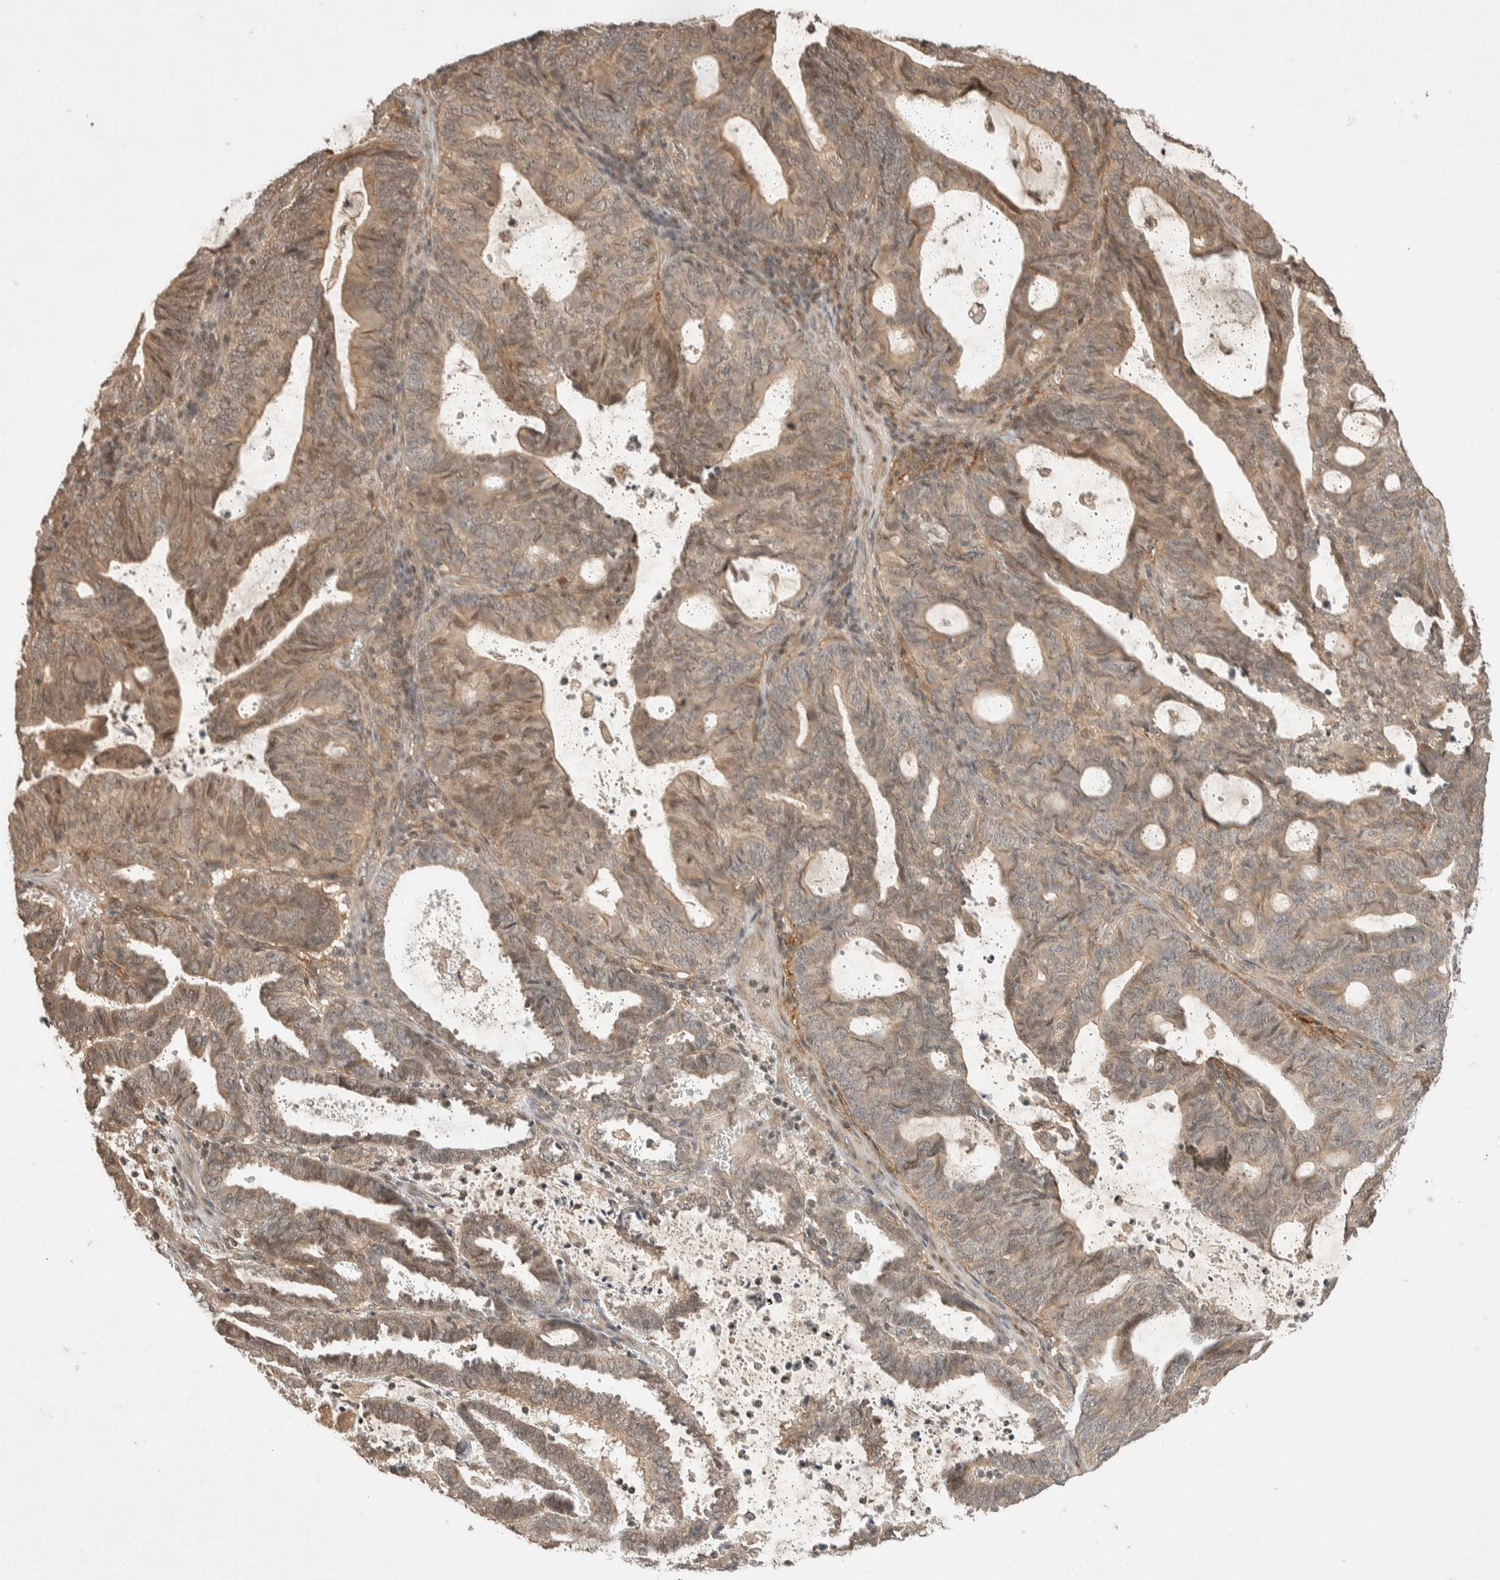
{"staining": {"intensity": "weak", "quantity": ">75%", "location": "cytoplasmic/membranous,nuclear"}, "tissue": "endometrial cancer", "cell_type": "Tumor cells", "image_type": "cancer", "snomed": [{"axis": "morphology", "description": "Adenocarcinoma, NOS"}, {"axis": "topography", "description": "Uterus"}], "caption": "Protein expression analysis of endometrial cancer (adenocarcinoma) displays weak cytoplasmic/membranous and nuclear expression in about >75% of tumor cells.", "gene": "THRA", "patient": {"sex": "female", "age": 83}}